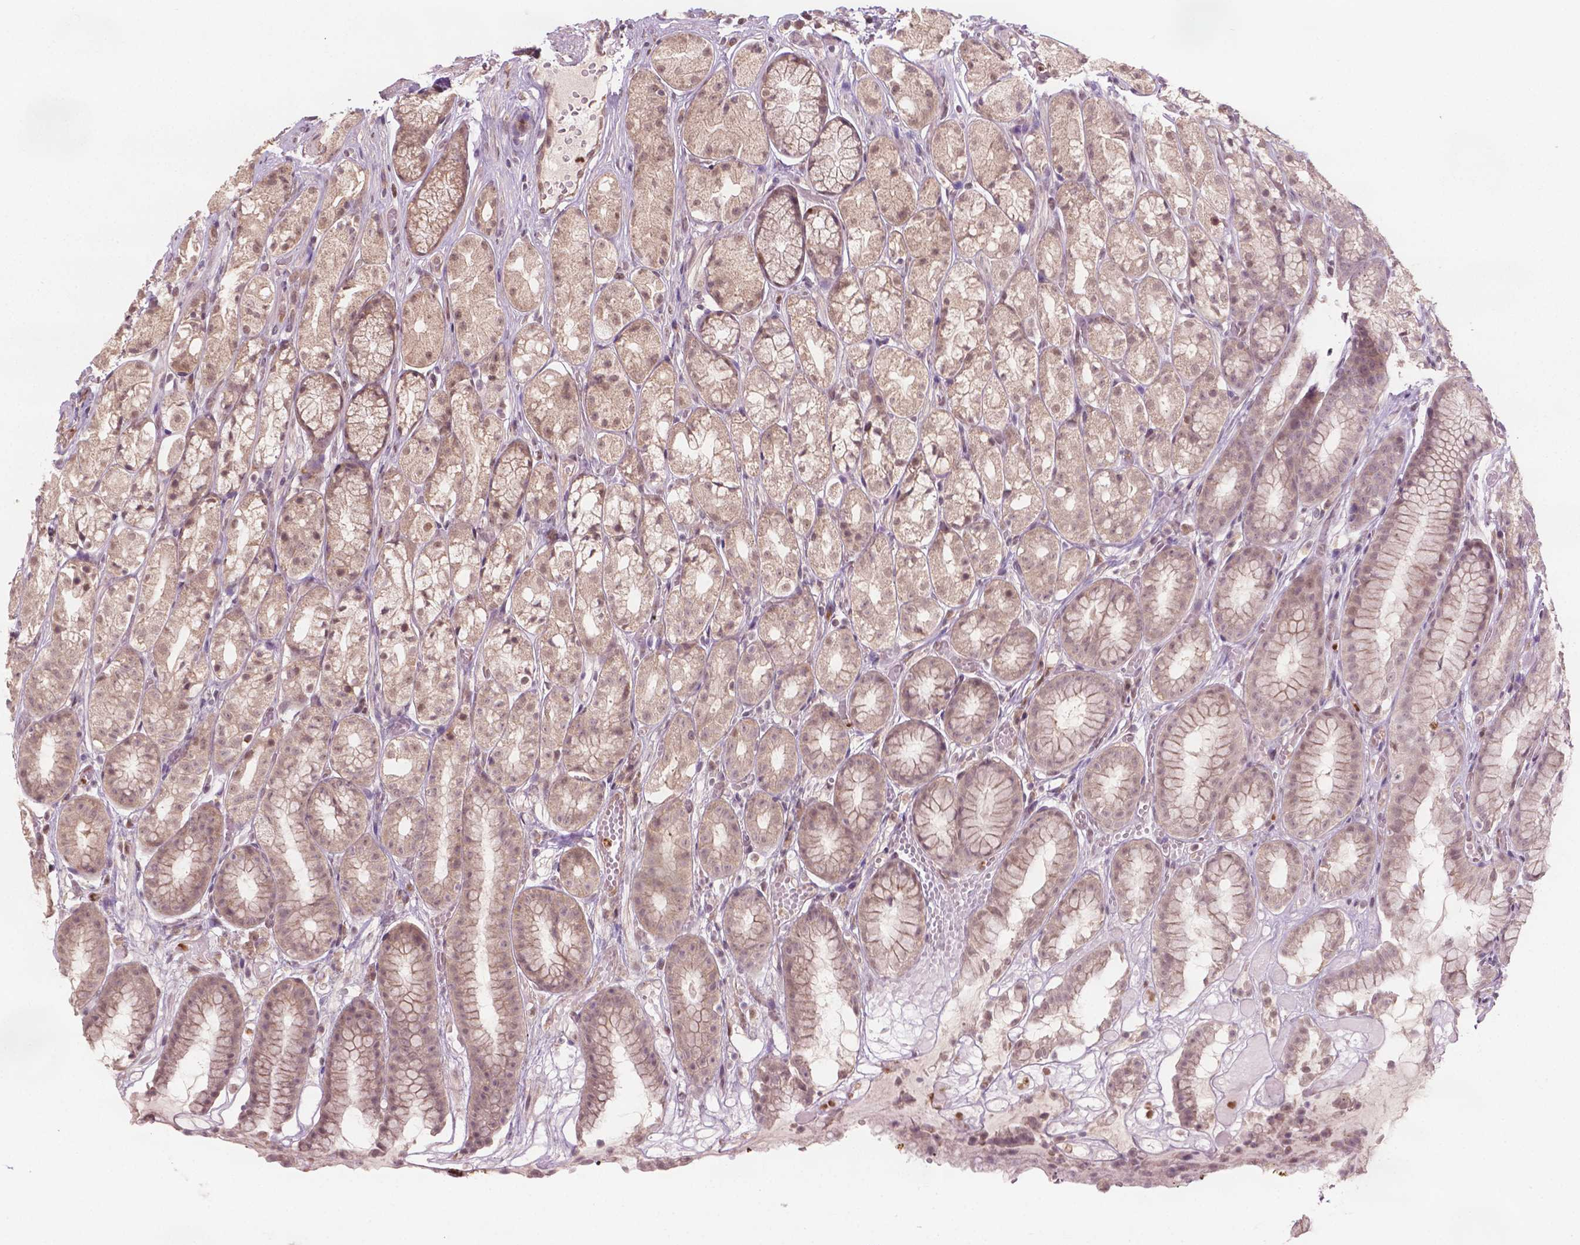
{"staining": {"intensity": "weak", "quantity": ">75%", "location": "cytoplasmic/membranous,nuclear"}, "tissue": "stomach", "cell_type": "Glandular cells", "image_type": "normal", "snomed": [{"axis": "morphology", "description": "Normal tissue, NOS"}, {"axis": "topography", "description": "Stomach"}], "caption": "The micrograph displays staining of normal stomach, revealing weak cytoplasmic/membranous,nuclear protein expression (brown color) within glandular cells.", "gene": "NFAT5", "patient": {"sex": "male", "age": 70}}